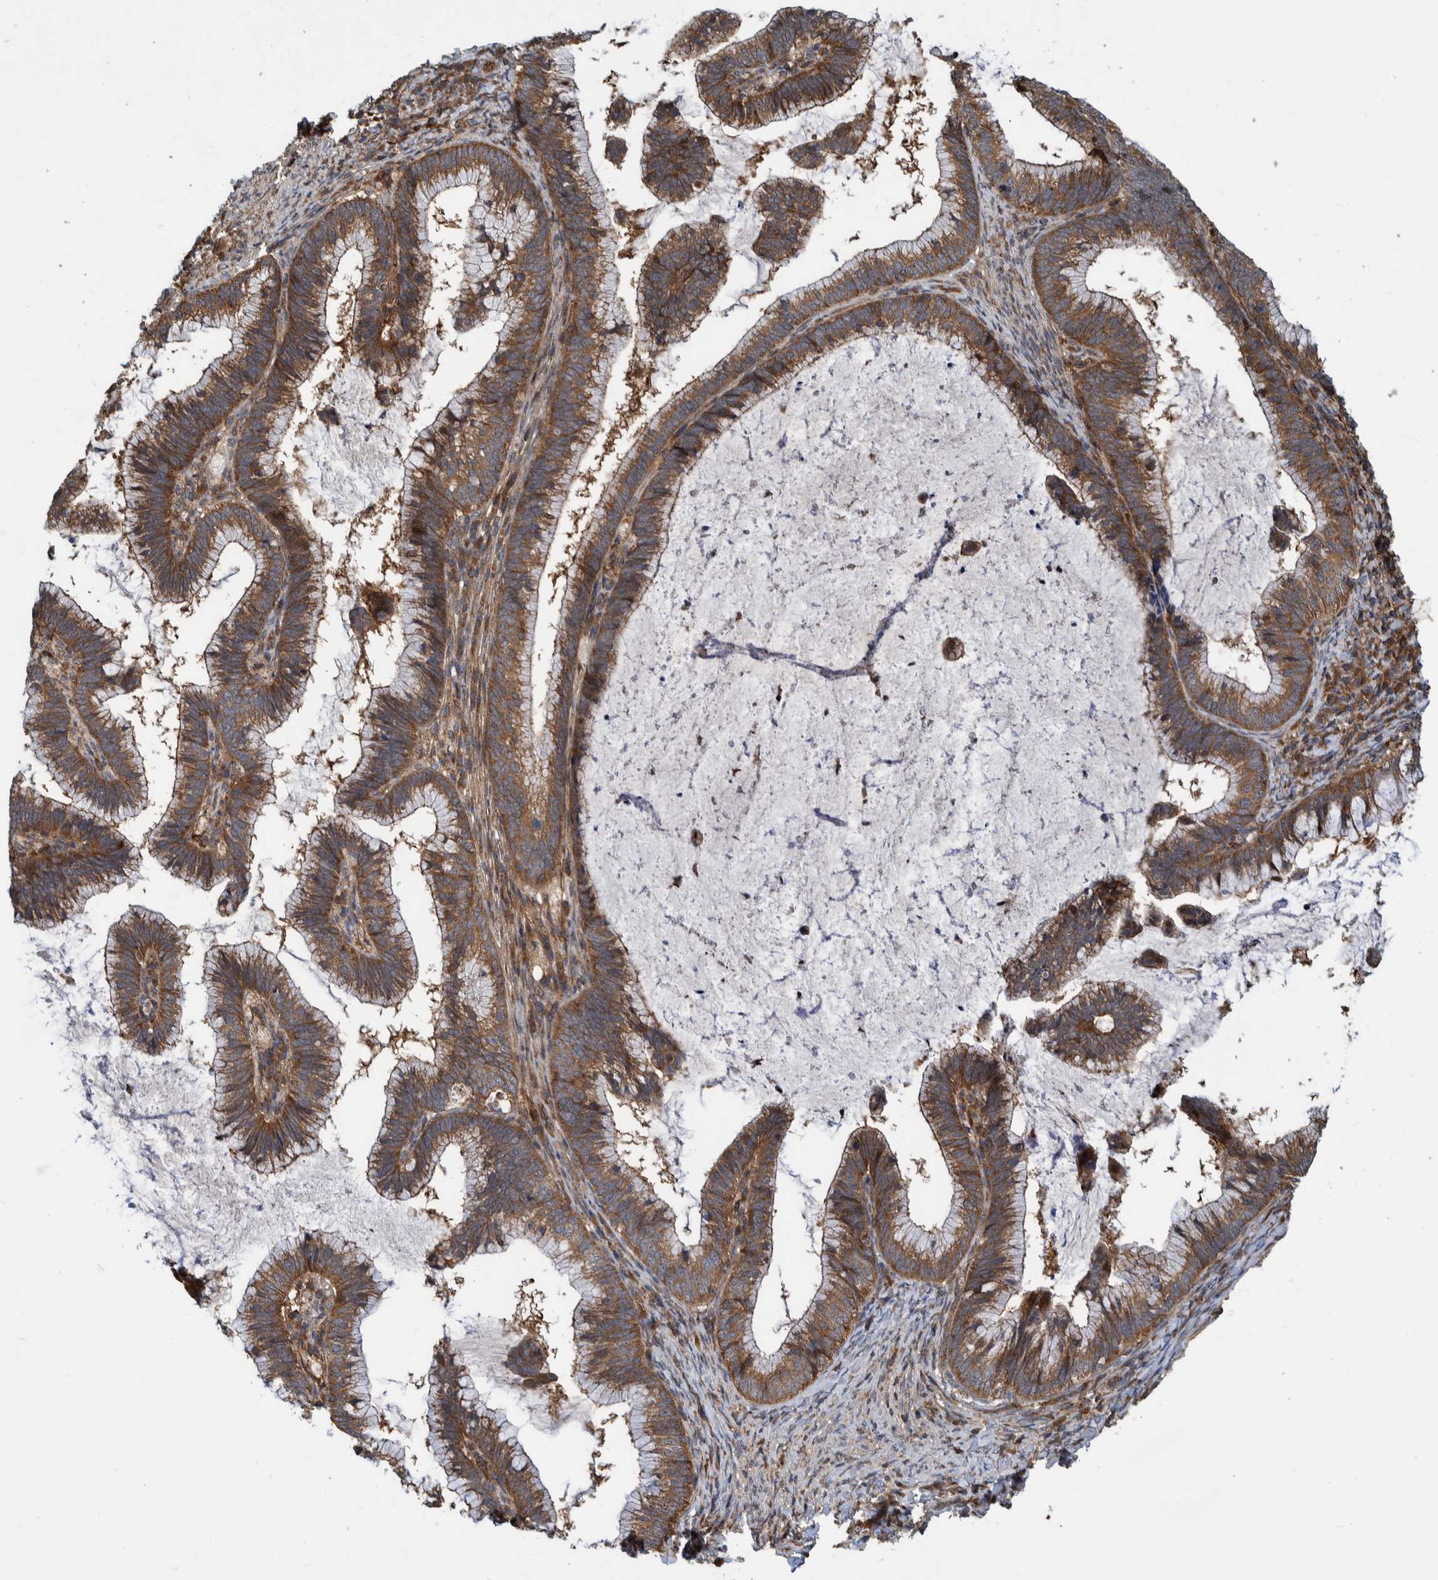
{"staining": {"intensity": "strong", "quantity": ">75%", "location": "cytoplasmic/membranous"}, "tissue": "cervical cancer", "cell_type": "Tumor cells", "image_type": "cancer", "snomed": [{"axis": "morphology", "description": "Adenocarcinoma, NOS"}, {"axis": "topography", "description": "Cervix"}], "caption": "Immunohistochemistry (DAB) staining of human cervical adenocarcinoma displays strong cytoplasmic/membranous protein positivity in approximately >75% of tumor cells.", "gene": "CCDC57", "patient": {"sex": "female", "age": 36}}